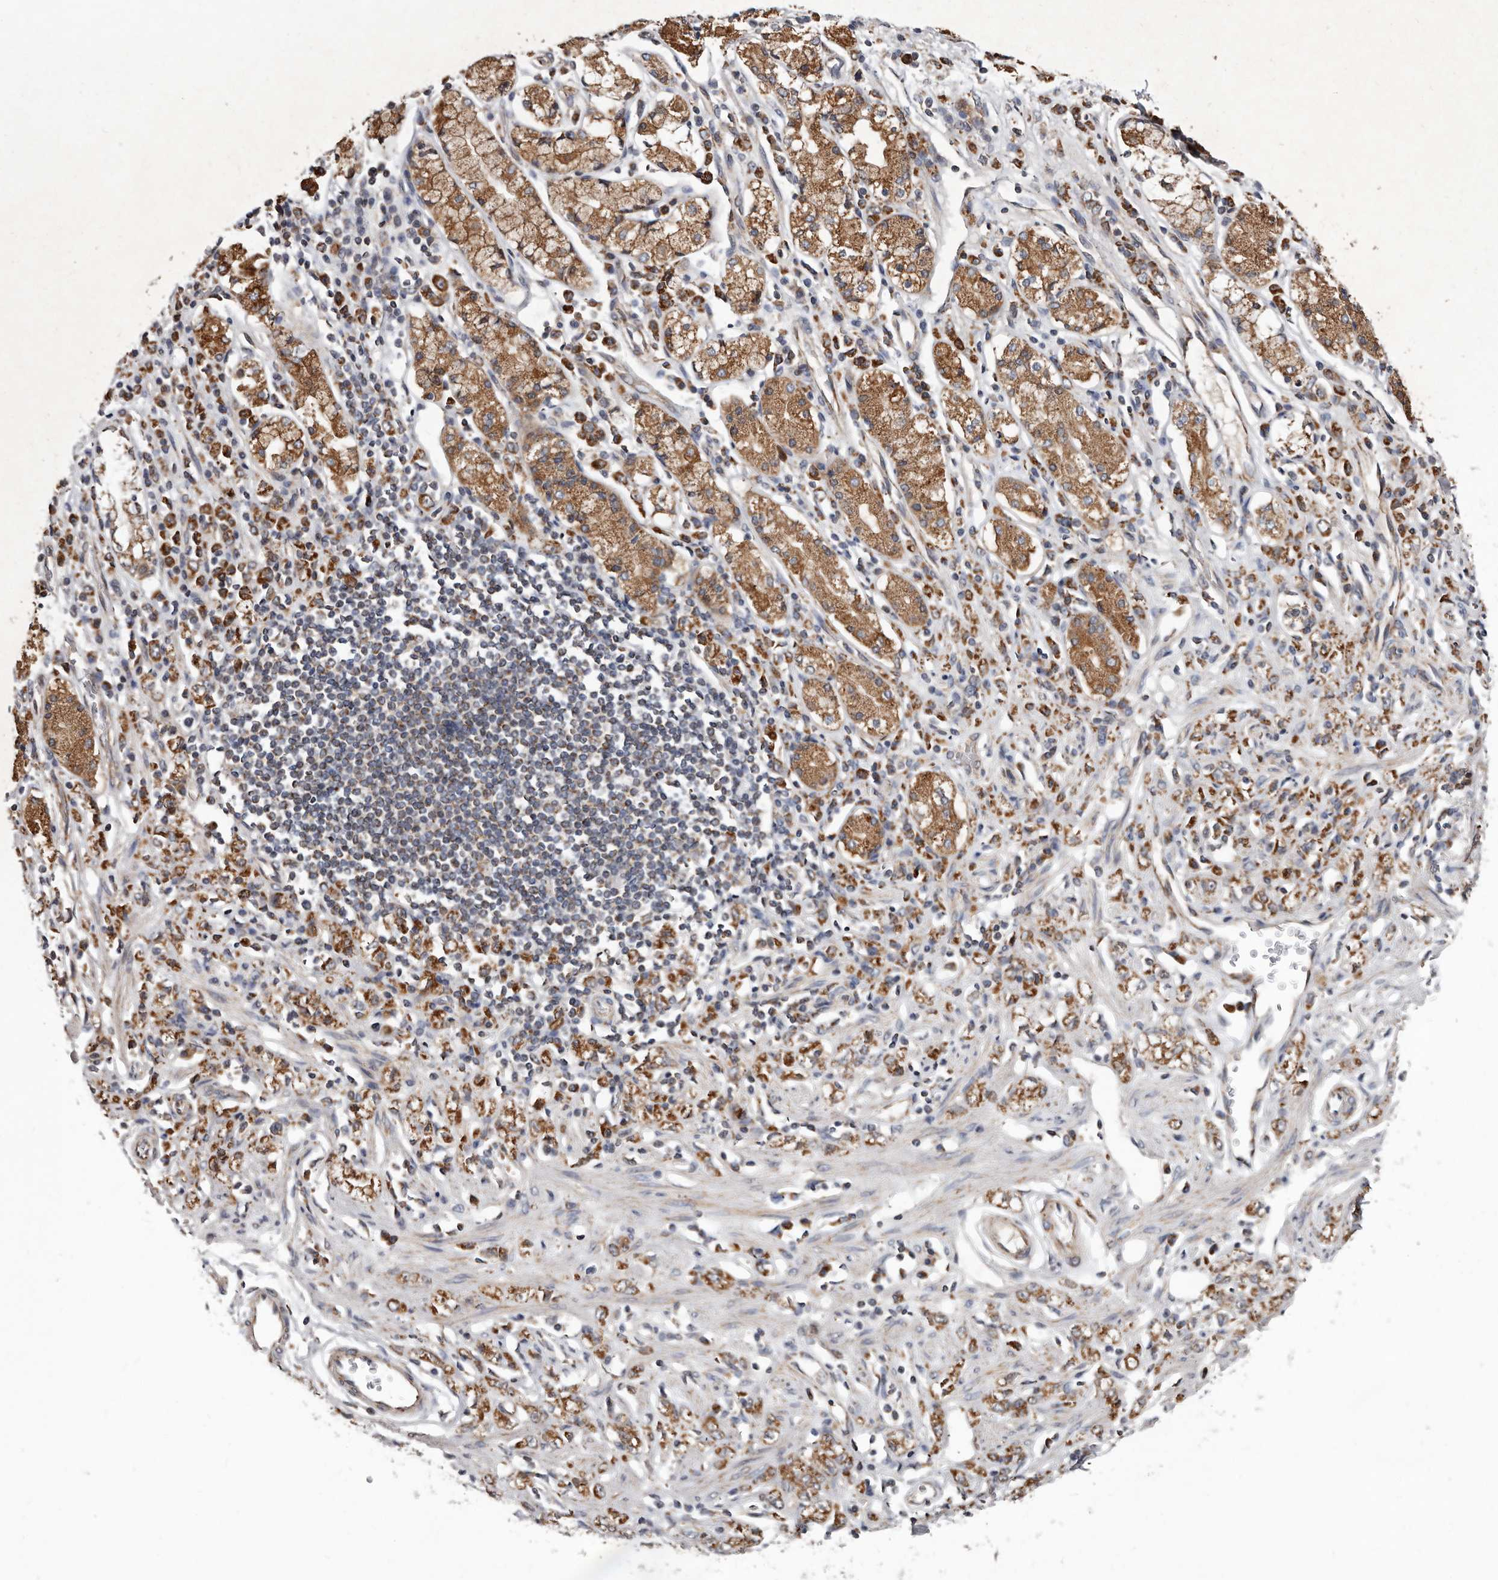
{"staining": {"intensity": "moderate", "quantity": ">75%", "location": "cytoplasmic/membranous"}, "tissue": "stomach cancer", "cell_type": "Tumor cells", "image_type": "cancer", "snomed": [{"axis": "morphology", "description": "Normal tissue, NOS"}, {"axis": "morphology", "description": "Adenocarcinoma, NOS"}, {"axis": "topography", "description": "Stomach"}], "caption": "Immunohistochemistry micrograph of neoplastic tissue: human stomach cancer stained using immunohistochemistry shows medium levels of moderate protein expression localized specifically in the cytoplasmic/membranous of tumor cells, appearing as a cytoplasmic/membranous brown color.", "gene": "MRPL18", "patient": {"sex": "male", "age": 82}}